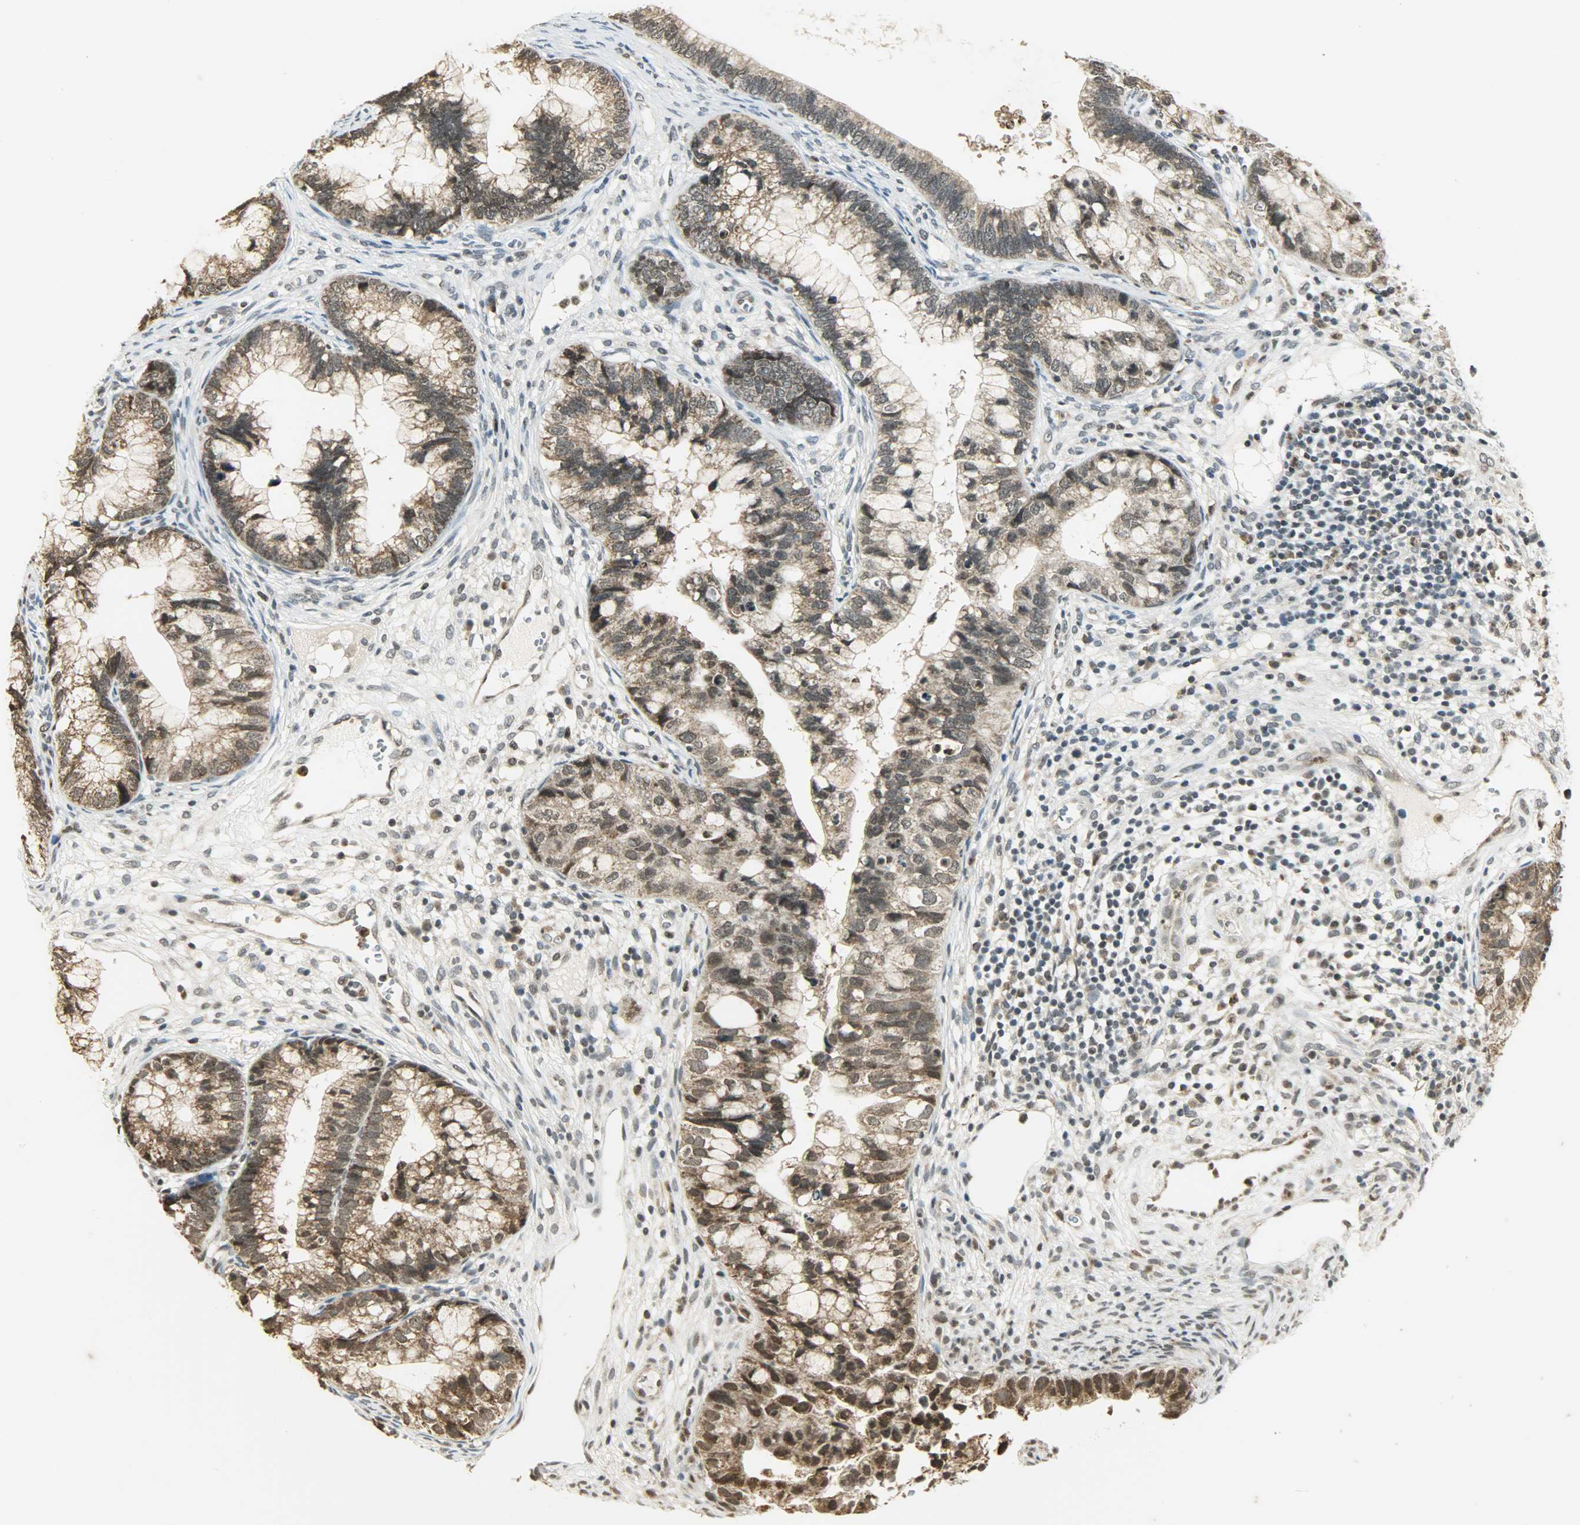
{"staining": {"intensity": "moderate", "quantity": "25%-75%", "location": "cytoplasmic/membranous"}, "tissue": "cervical cancer", "cell_type": "Tumor cells", "image_type": "cancer", "snomed": [{"axis": "morphology", "description": "Adenocarcinoma, NOS"}, {"axis": "topography", "description": "Cervix"}], "caption": "Brown immunohistochemical staining in human cervical cancer reveals moderate cytoplasmic/membranous staining in about 25%-75% of tumor cells. (brown staining indicates protein expression, while blue staining denotes nuclei).", "gene": "SMARCA5", "patient": {"sex": "female", "age": 44}}